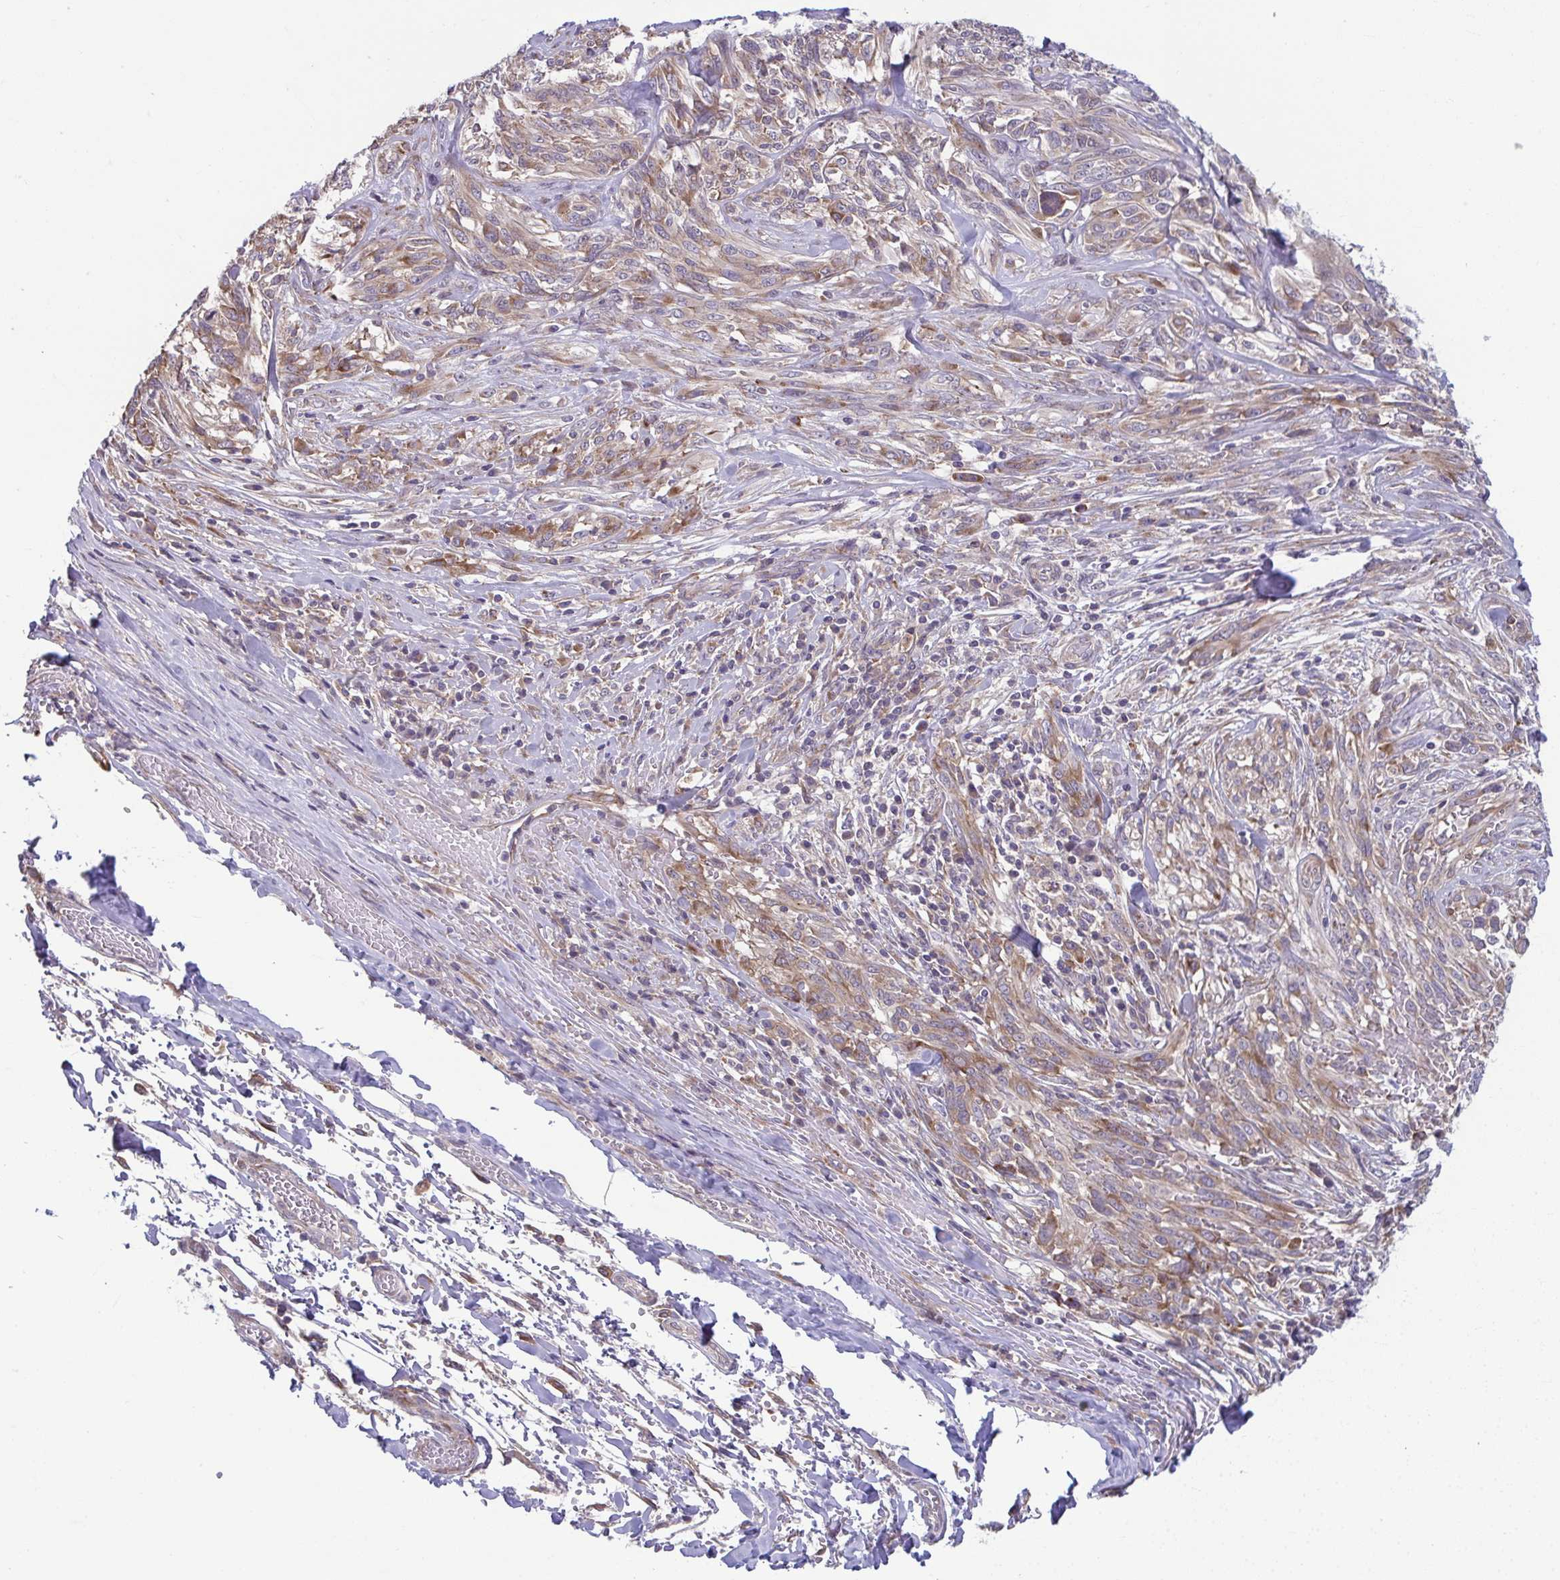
{"staining": {"intensity": "weak", "quantity": ">75%", "location": "cytoplasmic/membranous"}, "tissue": "melanoma", "cell_type": "Tumor cells", "image_type": "cancer", "snomed": [{"axis": "morphology", "description": "Malignant melanoma, NOS"}, {"axis": "topography", "description": "Skin"}], "caption": "A high-resolution photomicrograph shows immunohistochemistry (IHC) staining of melanoma, which displays weak cytoplasmic/membranous expression in about >75% of tumor cells. Nuclei are stained in blue.", "gene": "TMEM108", "patient": {"sex": "female", "age": 91}}